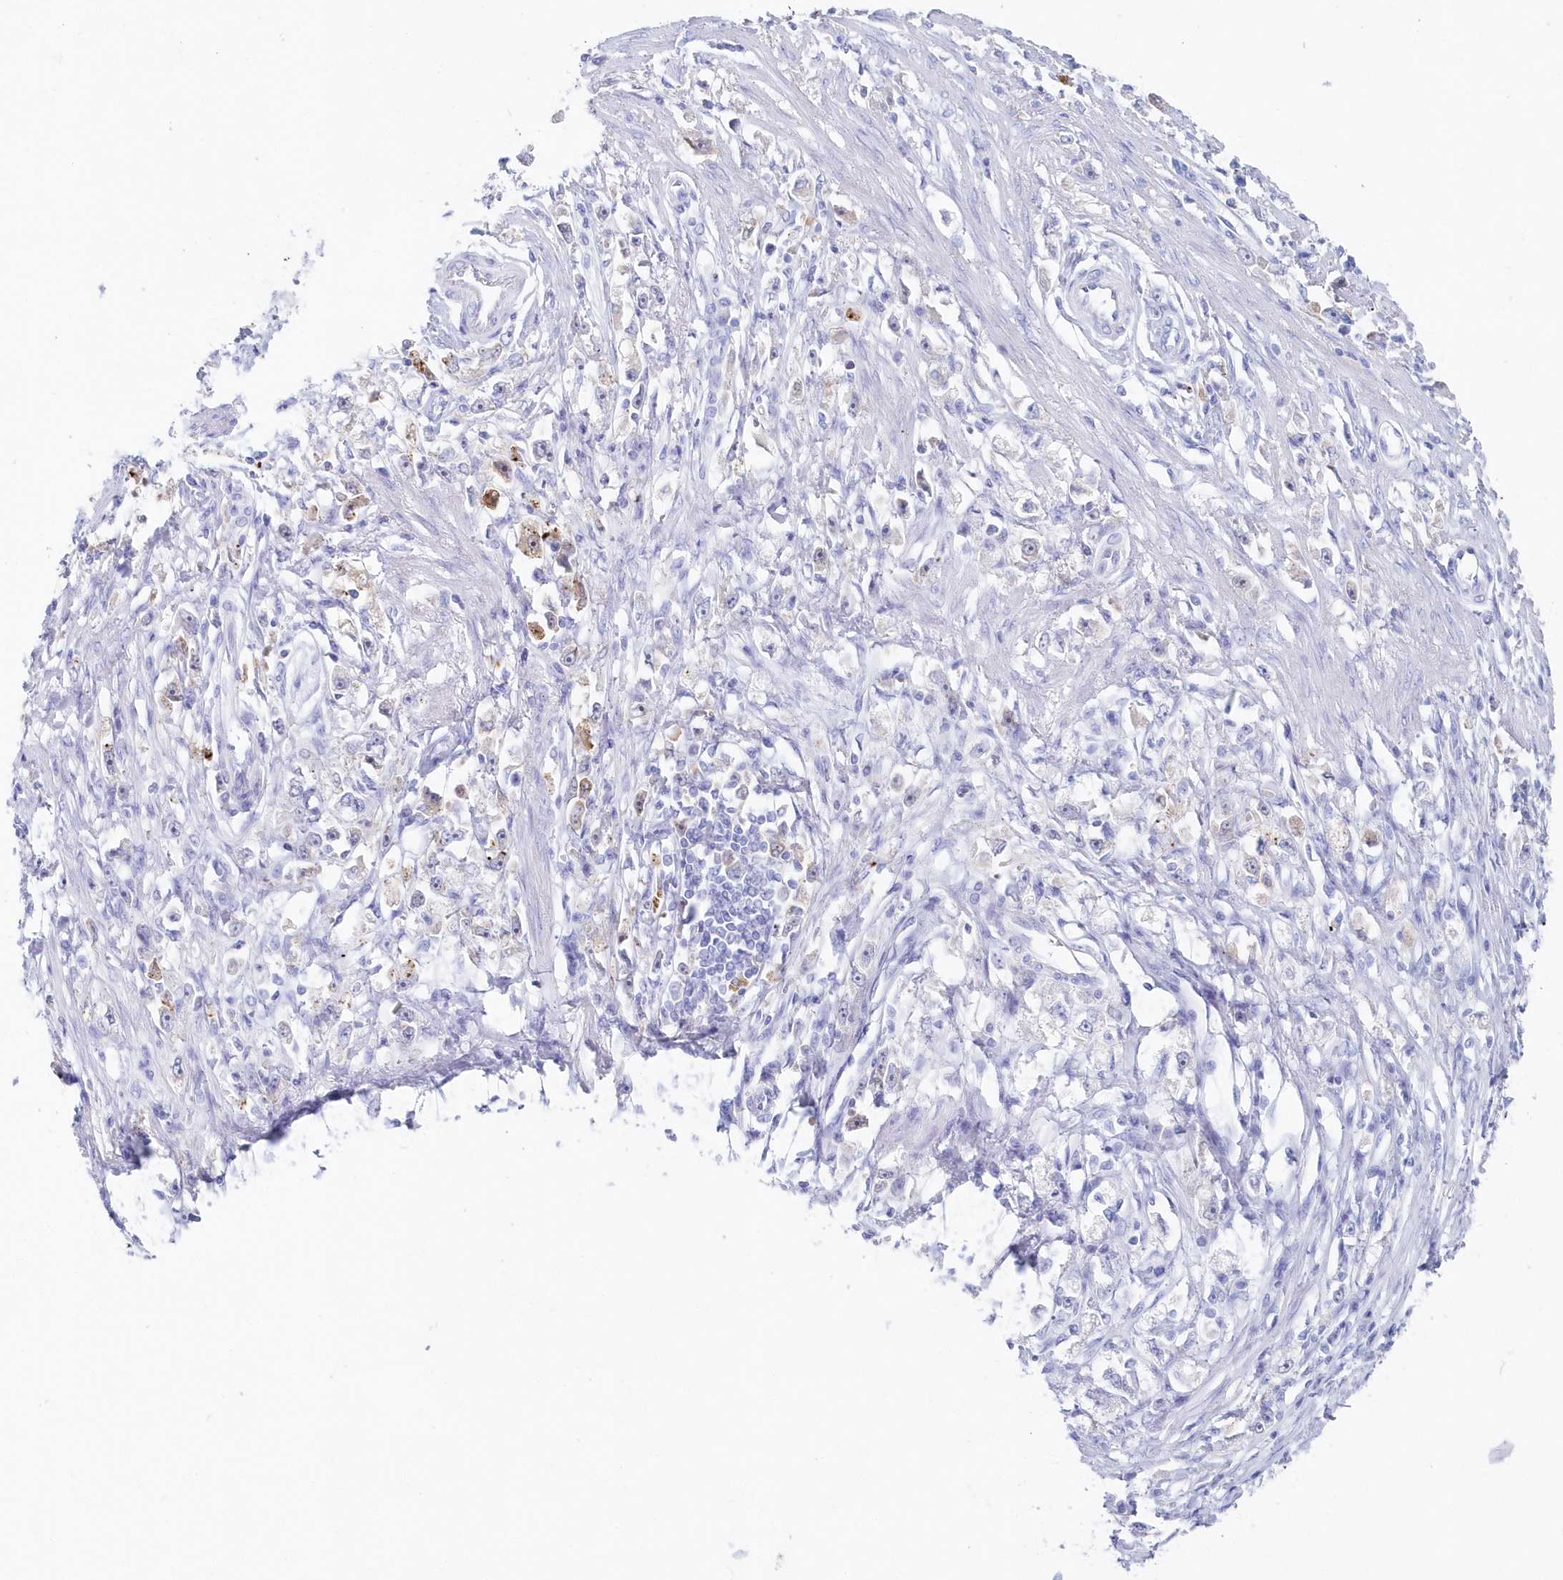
{"staining": {"intensity": "negative", "quantity": "none", "location": "none"}, "tissue": "stomach cancer", "cell_type": "Tumor cells", "image_type": "cancer", "snomed": [{"axis": "morphology", "description": "Adenocarcinoma, NOS"}, {"axis": "topography", "description": "Stomach"}], "caption": "The immunohistochemistry (IHC) histopathology image has no significant expression in tumor cells of adenocarcinoma (stomach) tissue.", "gene": "CSNK1G2", "patient": {"sex": "female", "age": 59}}